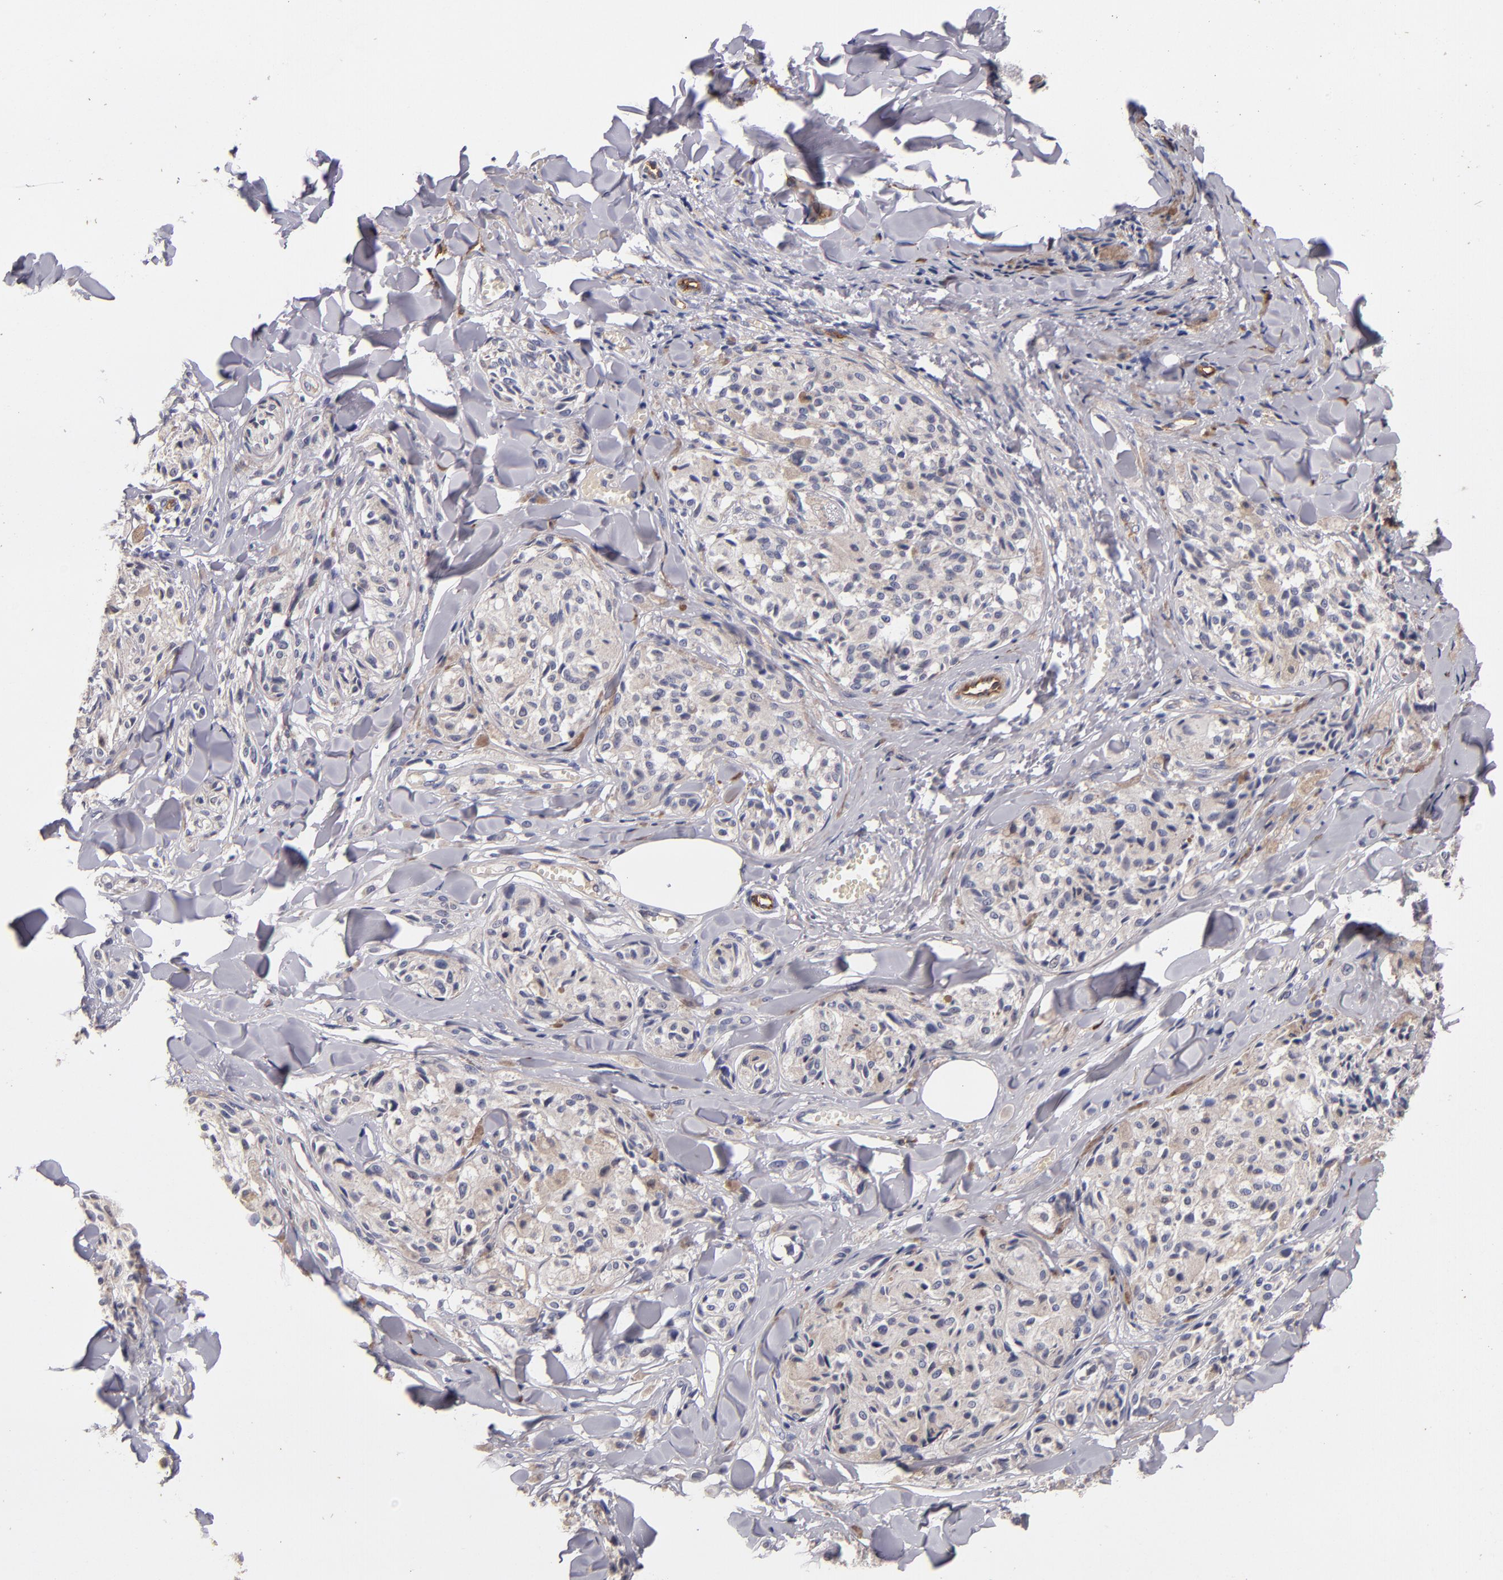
{"staining": {"intensity": "negative", "quantity": "none", "location": "none"}, "tissue": "melanoma", "cell_type": "Tumor cells", "image_type": "cancer", "snomed": [{"axis": "morphology", "description": "Malignant melanoma, Metastatic site"}, {"axis": "topography", "description": "Skin"}], "caption": "This histopathology image is of malignant melanoma (metastatic site) stained with immunohistochemistry to label a protein in brown with the nuclei are counter-stained blue. There is no positivity in tumor cells. (Brightfield microscopy of DAB IHC at high magnification).", "gene": "CLDN5", "patient": {"sex": "female", "age": 66}}